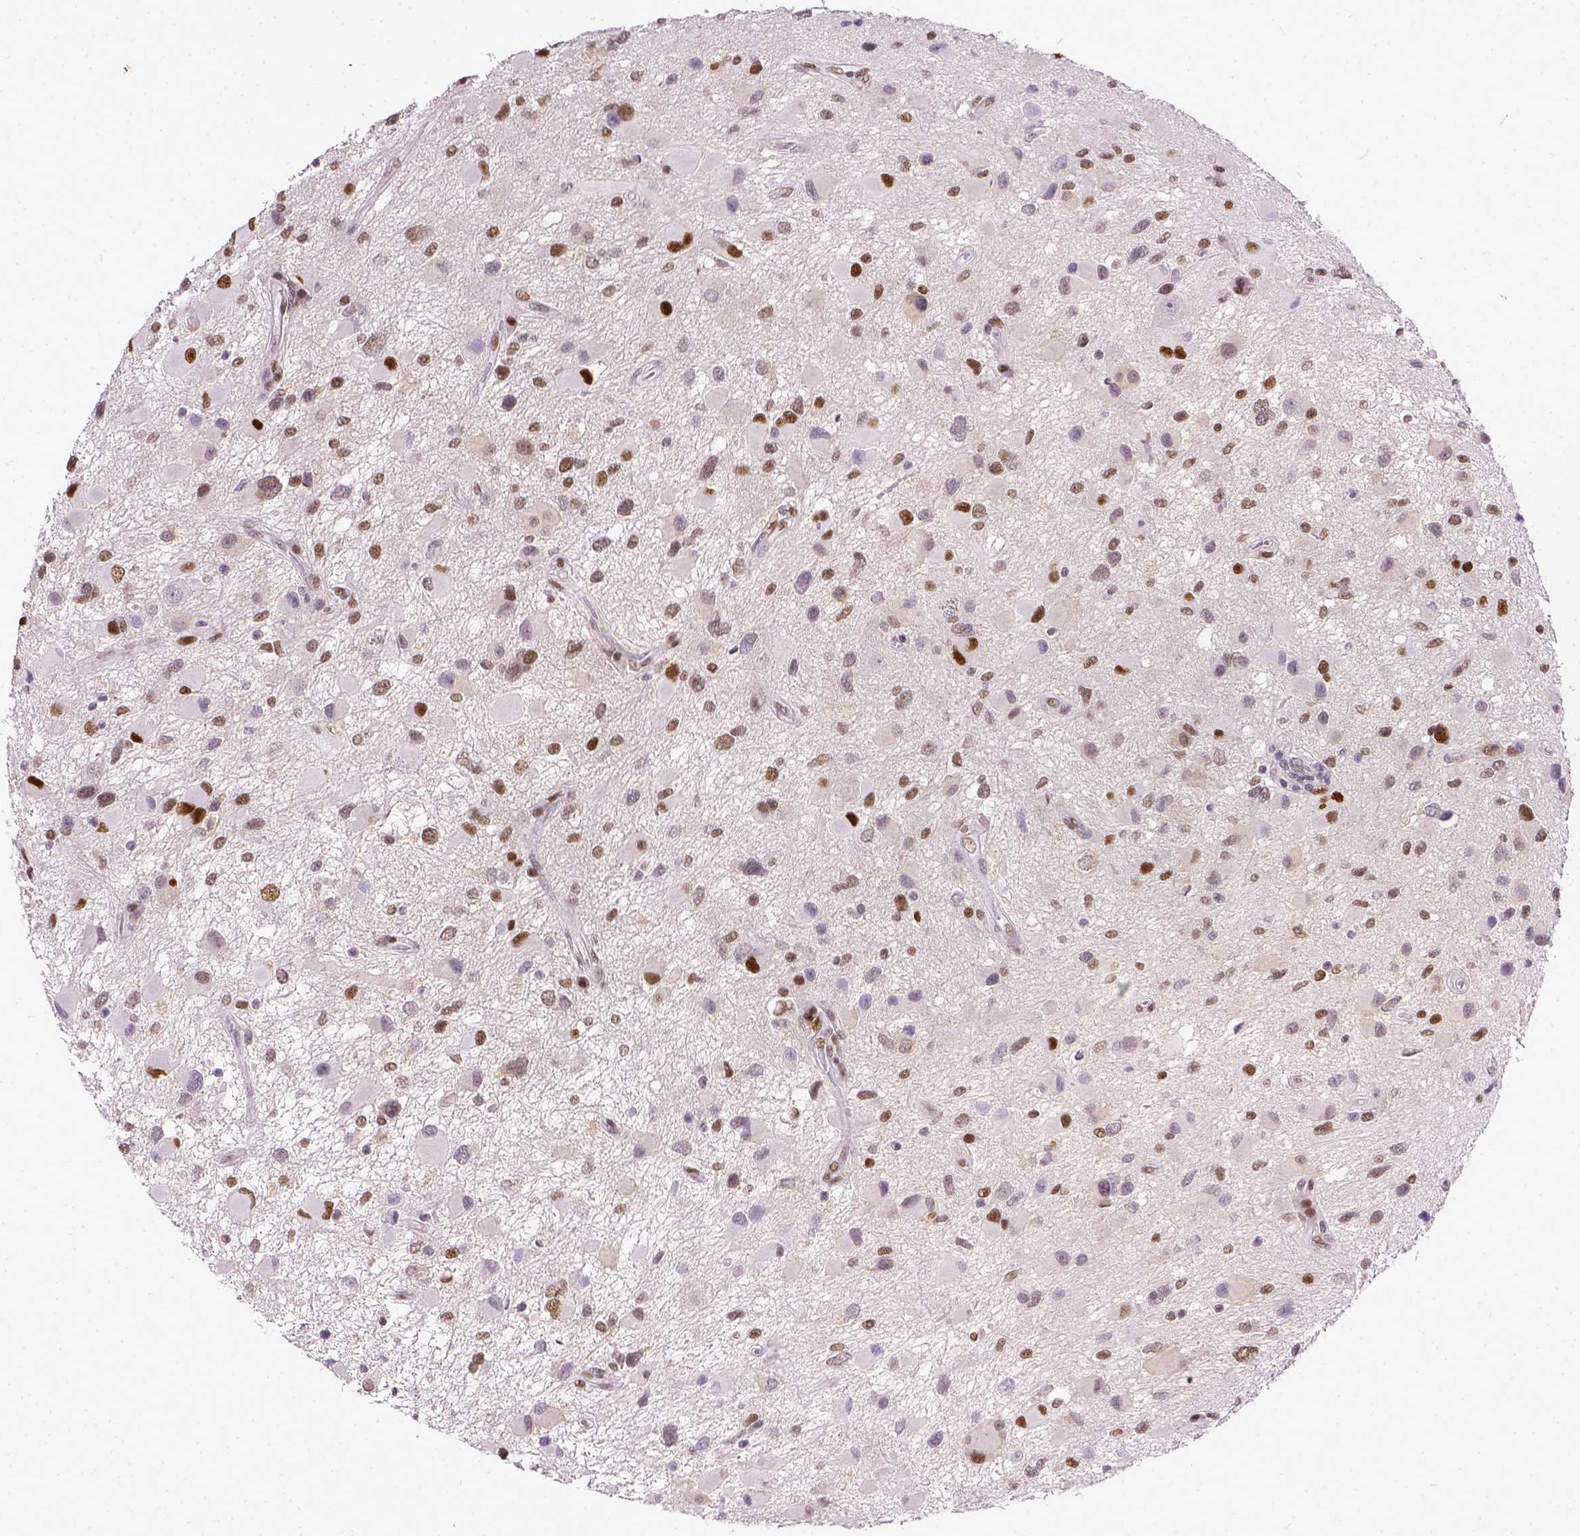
{"staining": {"intensity": "moderate", "quantity": ">75%", "location": "nuclear"}, "tissue": "glioma", "cell_type": "Tumor cells", "image_type": "cancer", "snomed": [{"axis": "morphology", "description": "Glioma, malignant, Low grade"}, {"axis": "topography", "description": "Brain"}], "caption": "The micrograph shows a brown stain indicating the presence of a protein in the nuclear of tumor cells in low-grade glioma (malignant). (DAB IHC with brightfield microscopy, high magnification).", "gene": "ERCC1", "patient": {"sex": "female", "age": 32}}